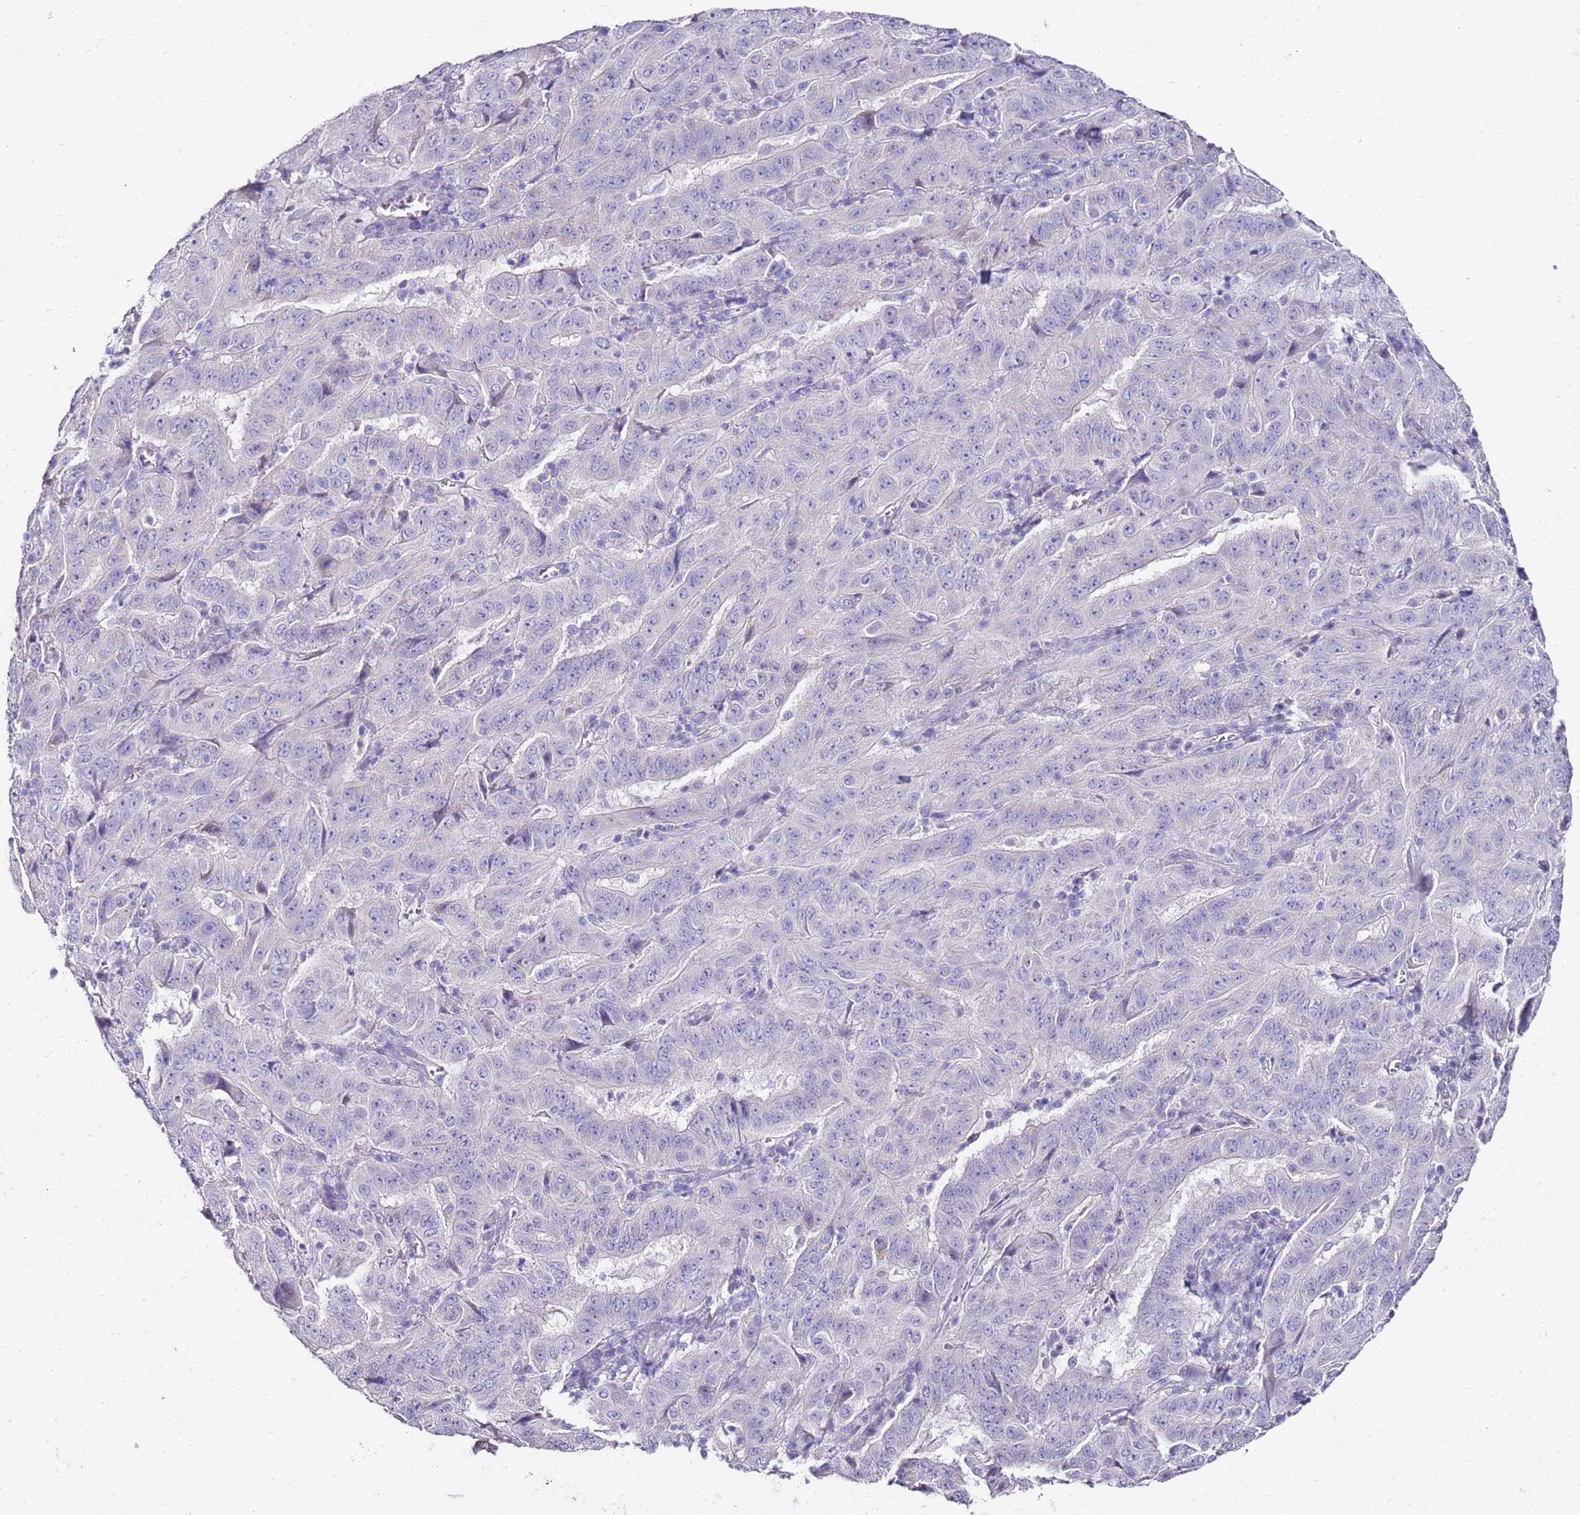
{"staining": {"intensity": "negative", "quantity": "none", "location": "none"}, "tissue": "pancreatic cancer", "cell_type": "Tumor cells", "image_type": "cancer", "snomed": [{"axis": "morphology", "description": "Adenocarcinoma, NOS"}, {"axis": "topography", "description": "Pancreas"}], "caption": "Immunohistochemistry (IHC) histopathology image of neoplastic tissue: human pancreatic cancer stained with DAB displays no significant protein positivity in tumor cells.", "gene": "MYBPC3", "patient": {"sex": "male", "age": 63}}